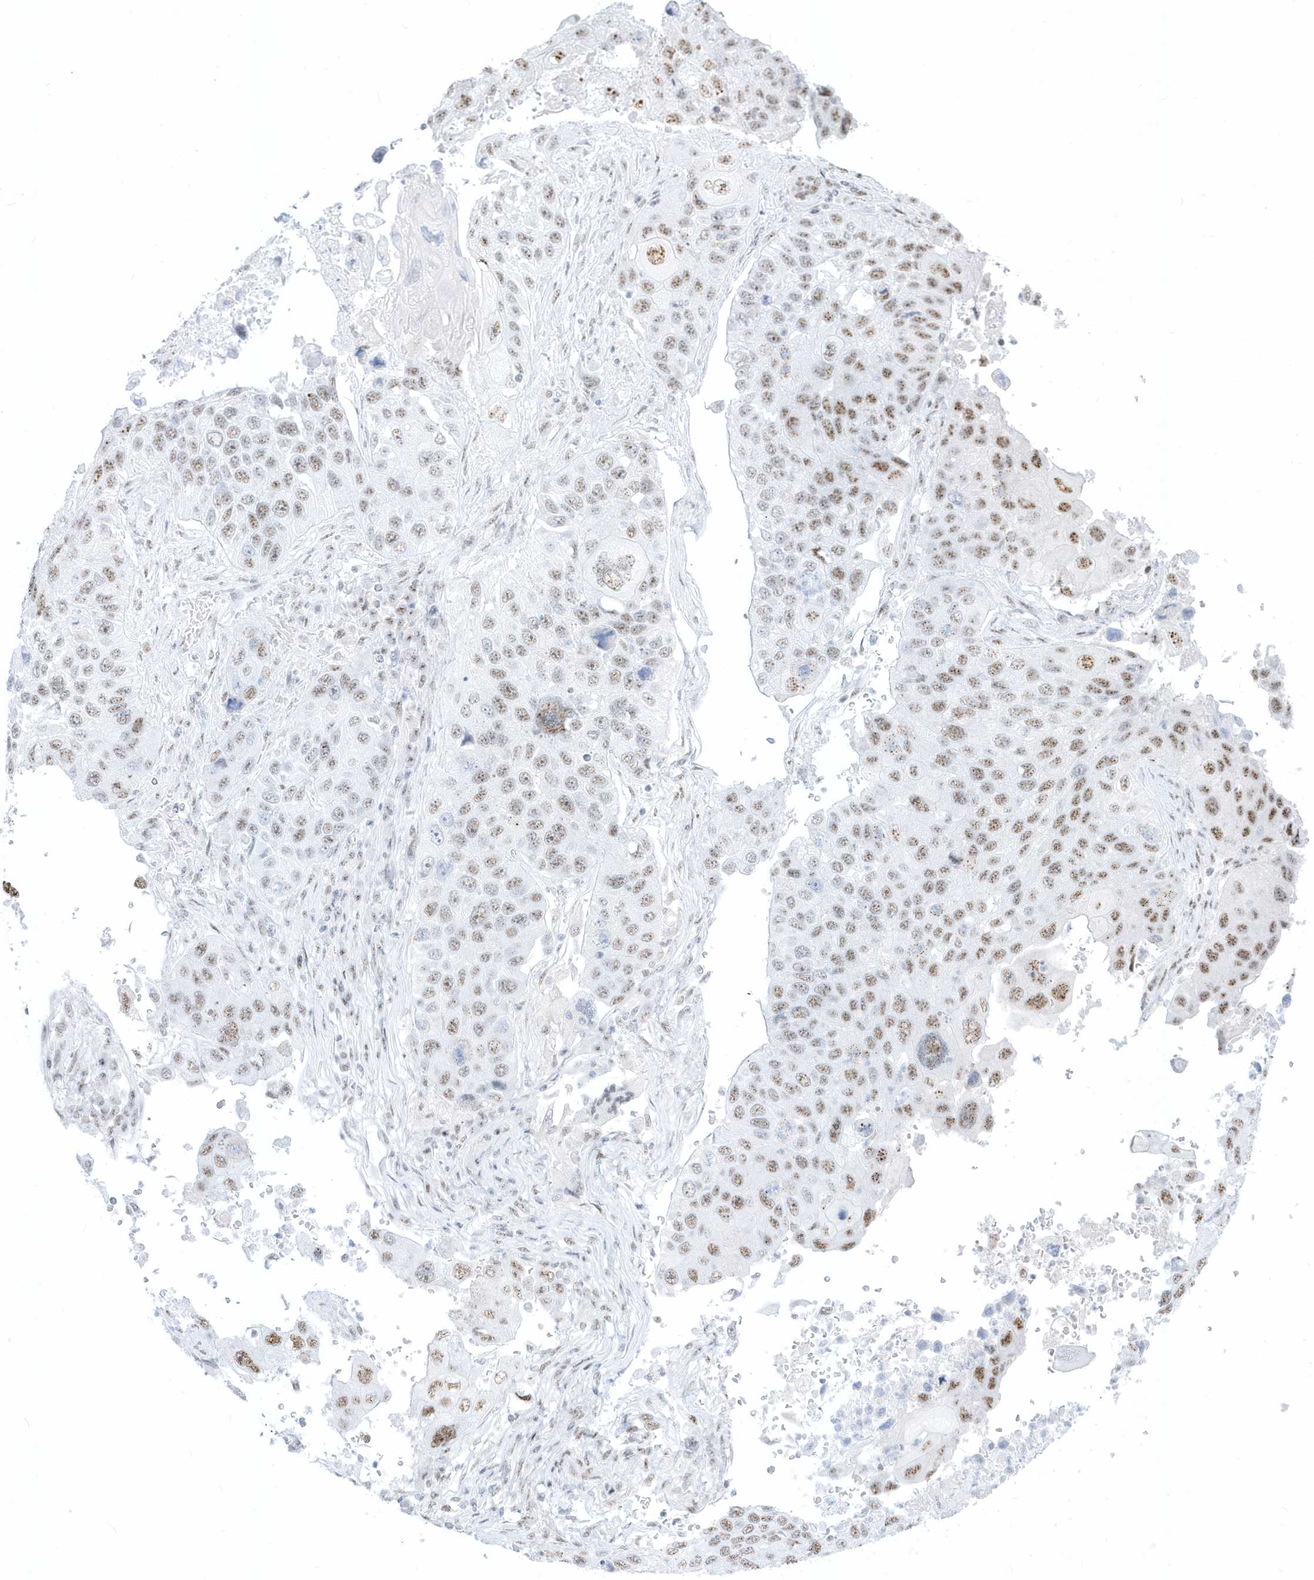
{"staining": {"intensity": "moderate", "quantity": ">75%", "location": "nuclear"}, "tissue": "lung cancer", "cell_type": "Tumor cells", "image_type": "cancer", "snomed": [{"axis": "morphology", "description": "Squamous cell carcinoma, NOS"}, {"axis": "topography", "description": "Lung"}], "caption": "Human lung cancer stained for a protein (brown) exhibits moderate nuclear positive expression in approximately >75% of tumor cells.", "gene": "PLEKHN1", "patient": {"sex": "male", "age": 61}}